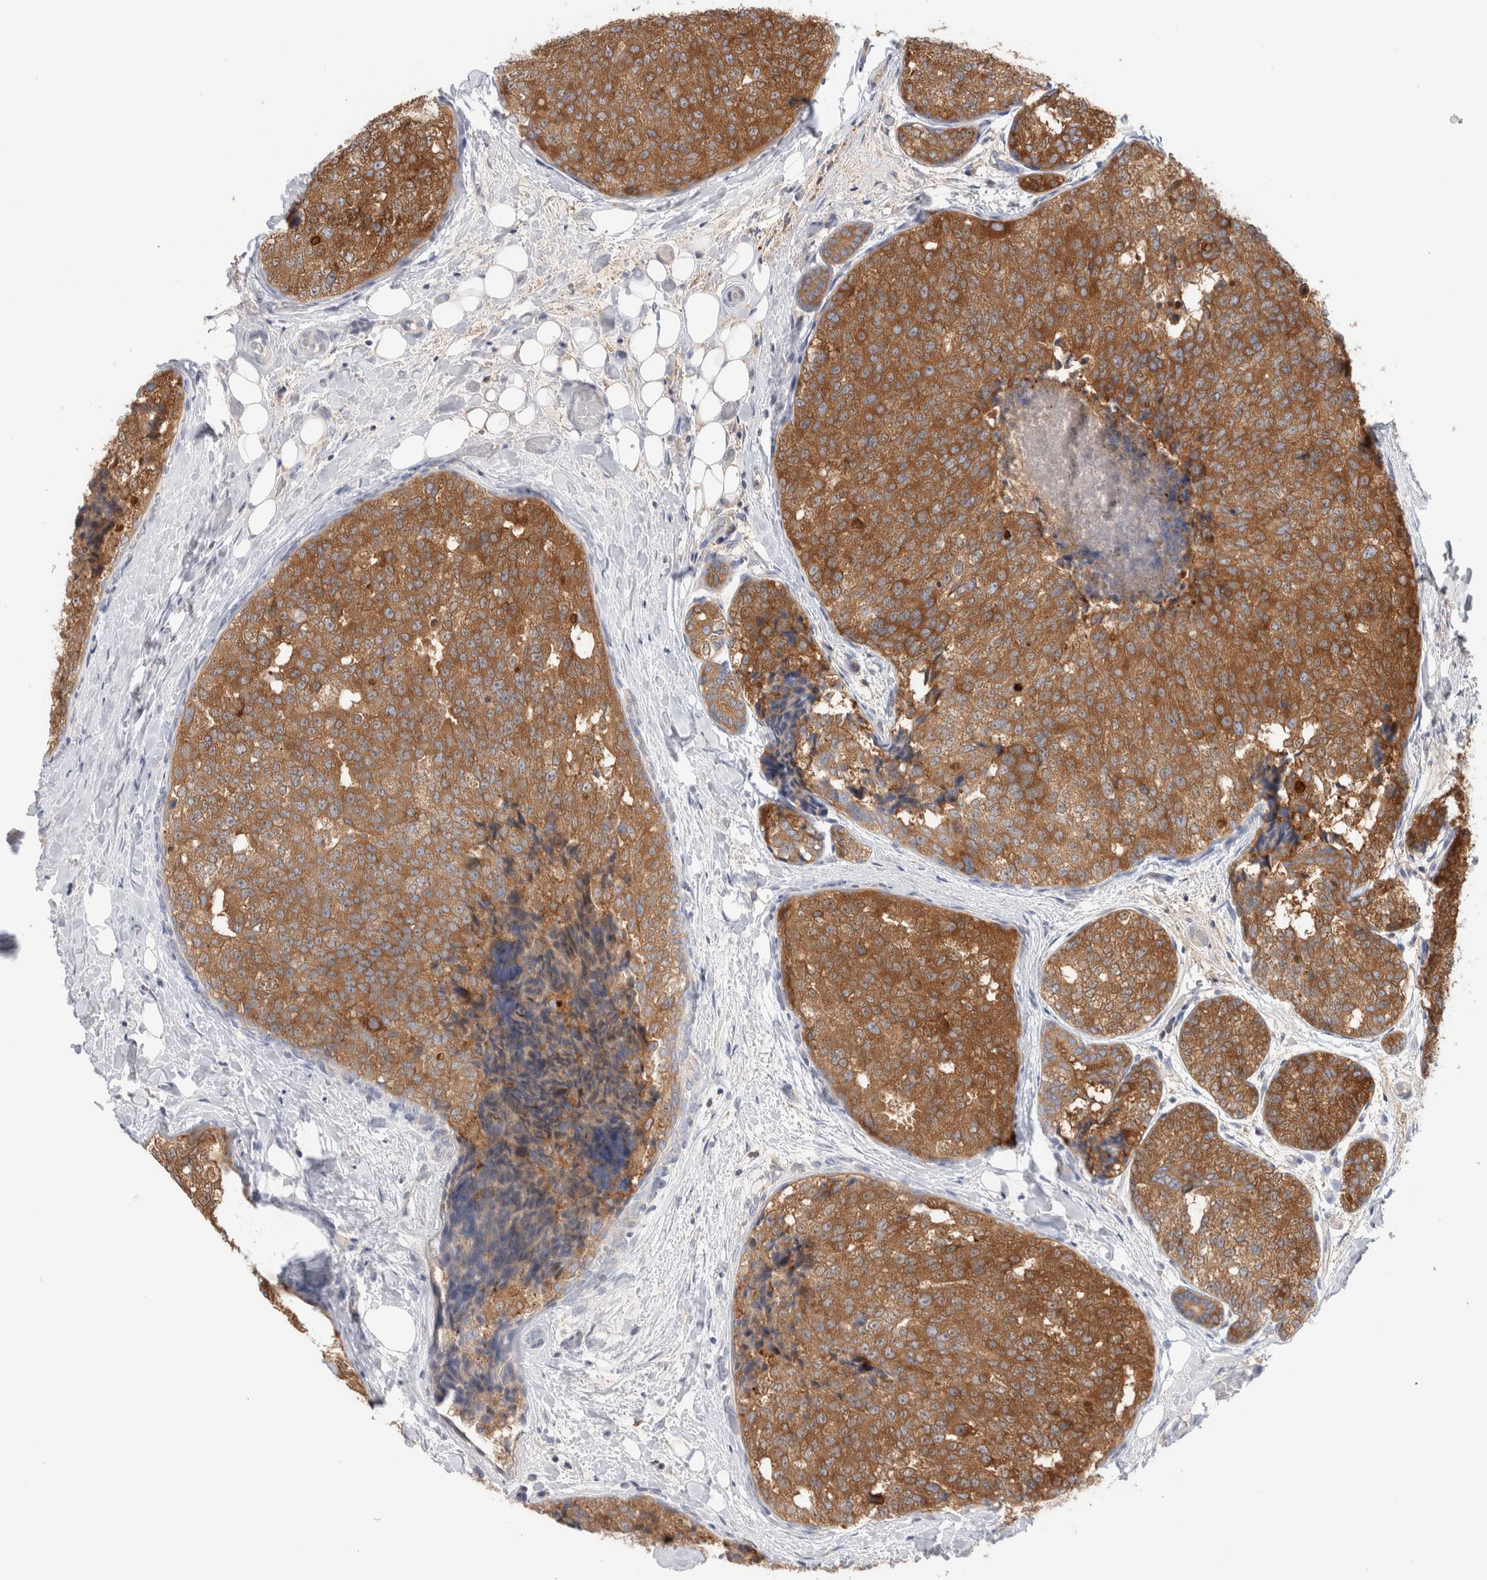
{"staining": {"intensity": "strong", "quantity": ">75%", "location": "cytoplasmic/membranous"}, "tissue": "breast cancer", "cell_type": "Tumor cells", "image_type": "cancer", "snomed": [{"axis": "morphology", "description": "Normal tissue, NOS"}, {"axis": "morphology", "description": "Duct carcinoma"}, {"axis": "topography", "description": "Breast"}], "caption": "Immunohistochemical staining of breast cancer (invasive ductal carcinoma) demonstrates high levels of strong cytoplasmic/membranous expression in about >75% of tumor cells. Ihc stains the protein in brown and the nuclei are stained blue.", "gene": "KLHL14", "patient": {"sex": "female", "age": 43}}